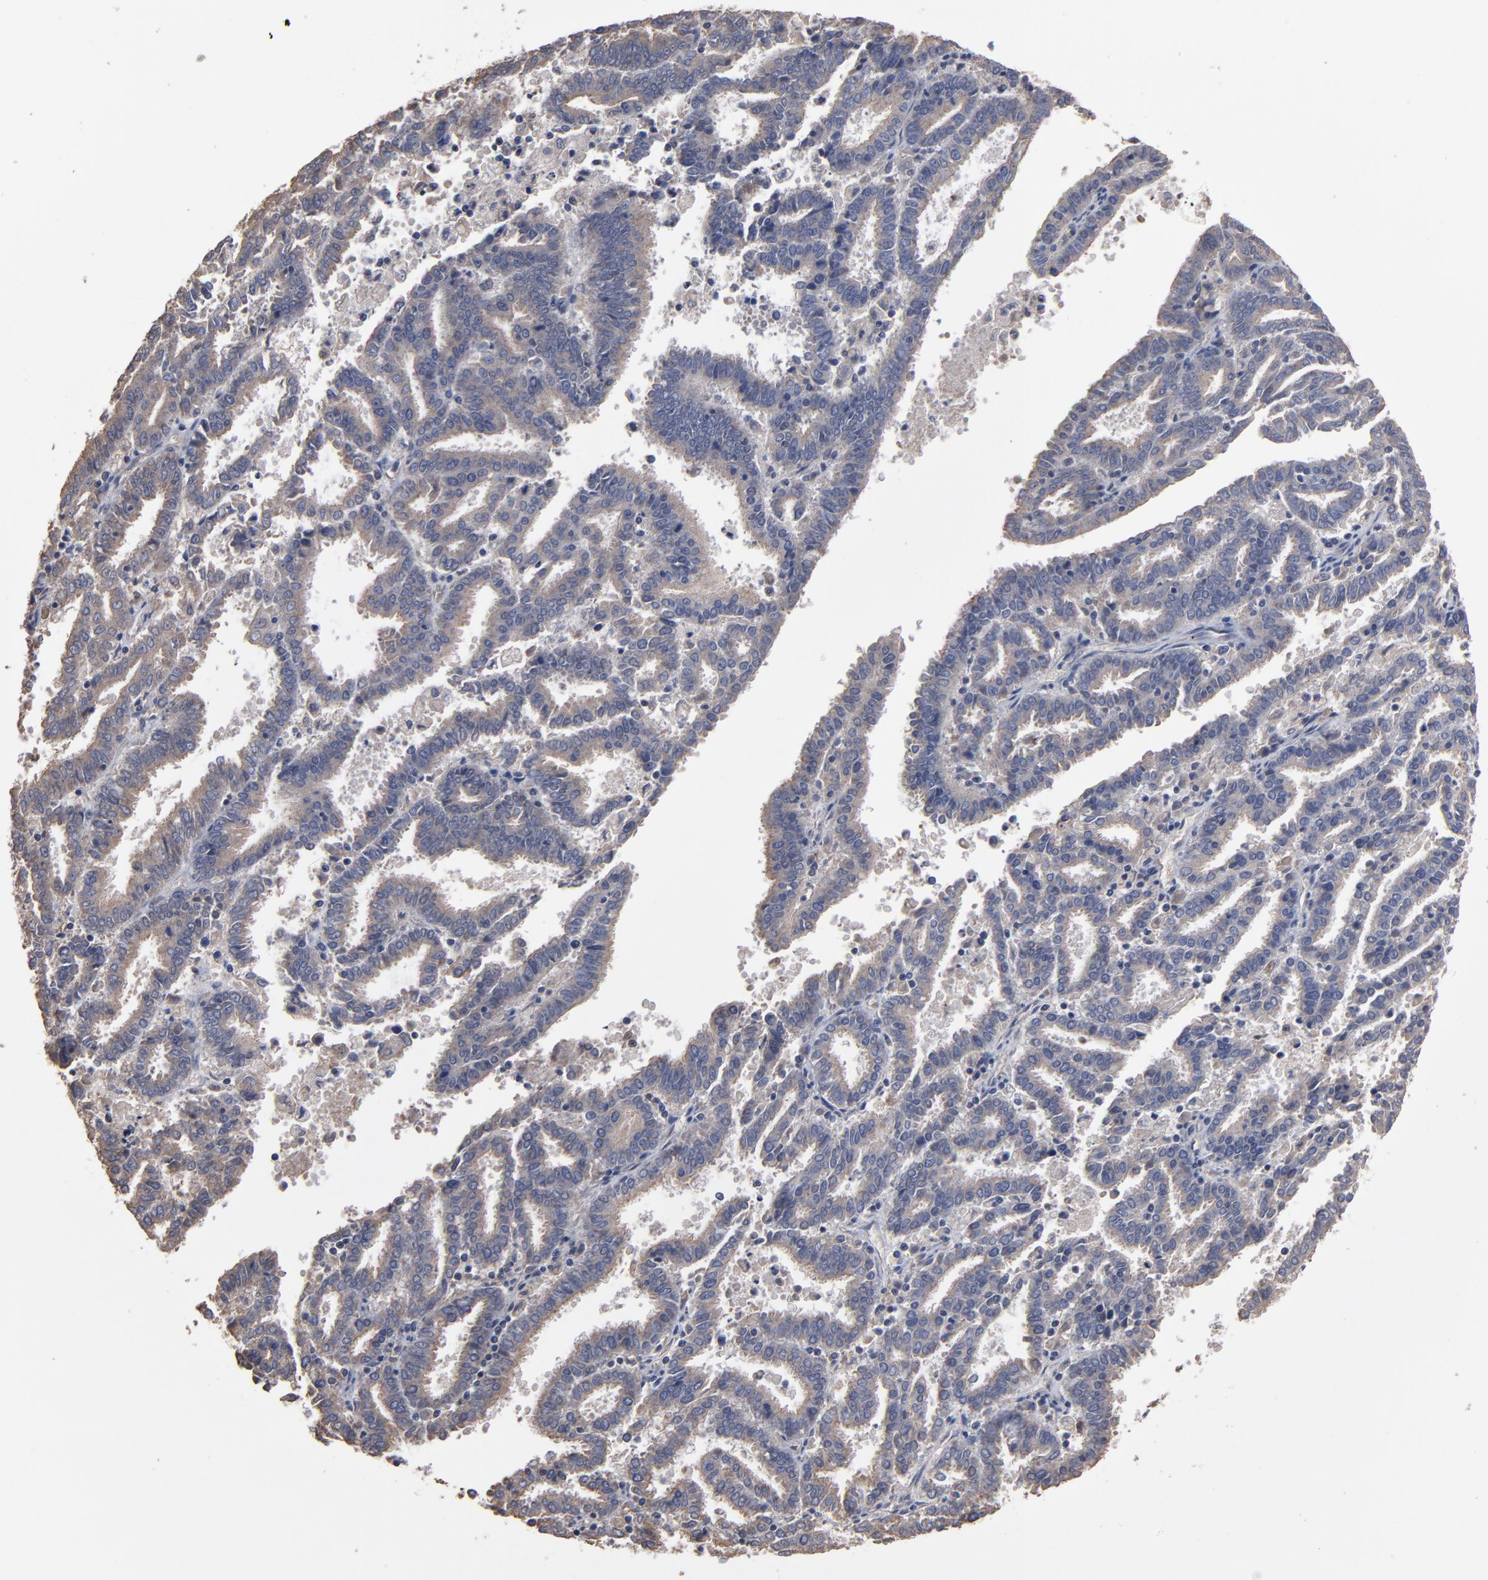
{"staining": {"intensity": "weak", "quantity": ">75%", "location": "cytoplasmic/membranous"}, "tissue": "endometrial cancer", "cell_type": "Tumor cells", "image_type": "cancer", "snomed": [{"axis": "morphology", "description": "Adenocarcinoma, NOS"}, {"axis": "topography", "description": "Uterus"}], "caption": "A micrograph showing weak cytoplasmic/membranous staining in approximately >75% of tumor cells in adenocarcinoma (endometrial), as visualized by brown immunohistochemical staining.", "gene": "DMD", "patient": {"sex": "female", "age": 83}}